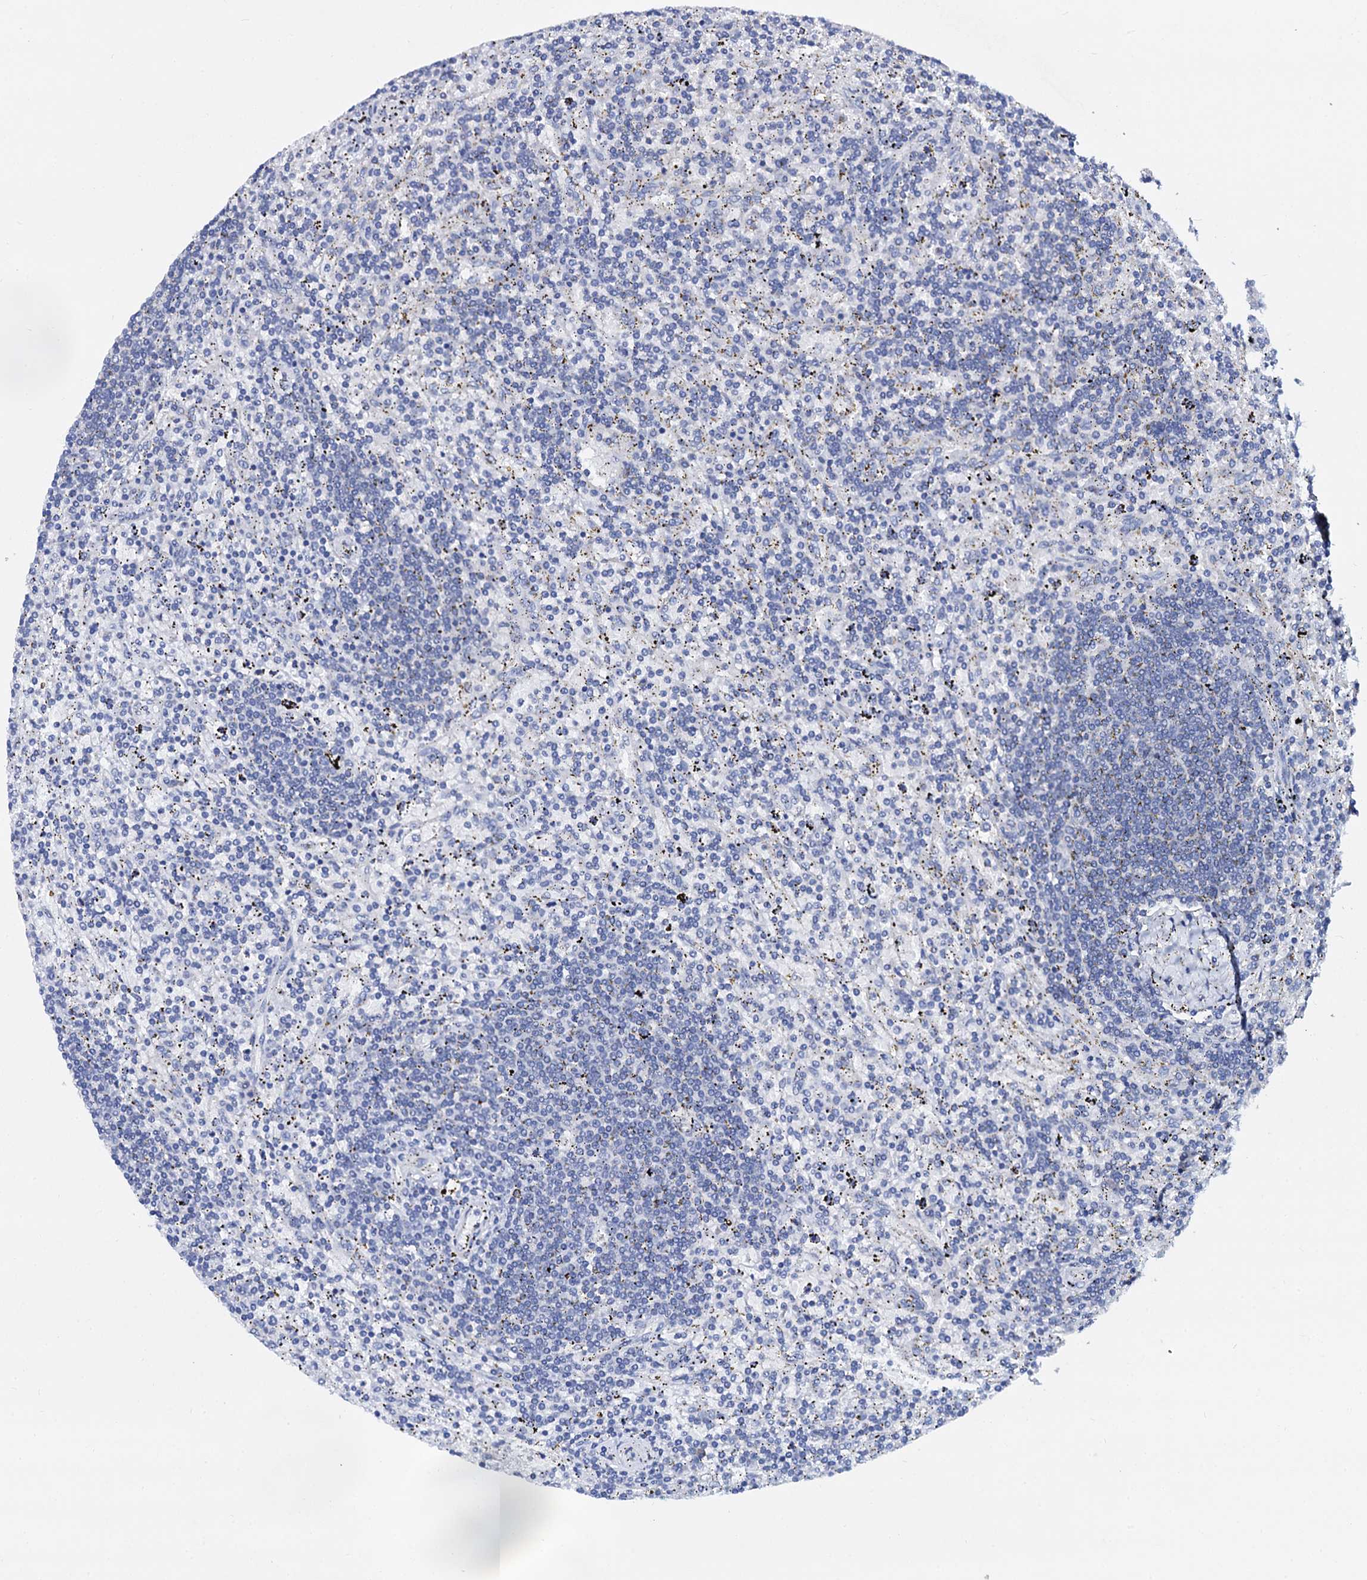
{"staining": {"intensity": "negative", "quantity": "none", "location": "none"}, "tissue": "lymphoma", "cell_type": "Tumor cells", "image_type": "cancer", "snomed": [{"axis": "morphology", "description": "Malignant lymphoma, non-Hodgkin's type, Low grade"}, {"axis": "topography", "description": "Spleen"}], "caption": "High power microscopy photomicrograph of an immunohistochemistry image of lymphoma, revealing no significant staining in tumor cells.", "gene": "SLC37A4", "patient": {"sex": "male", "age": 76}}